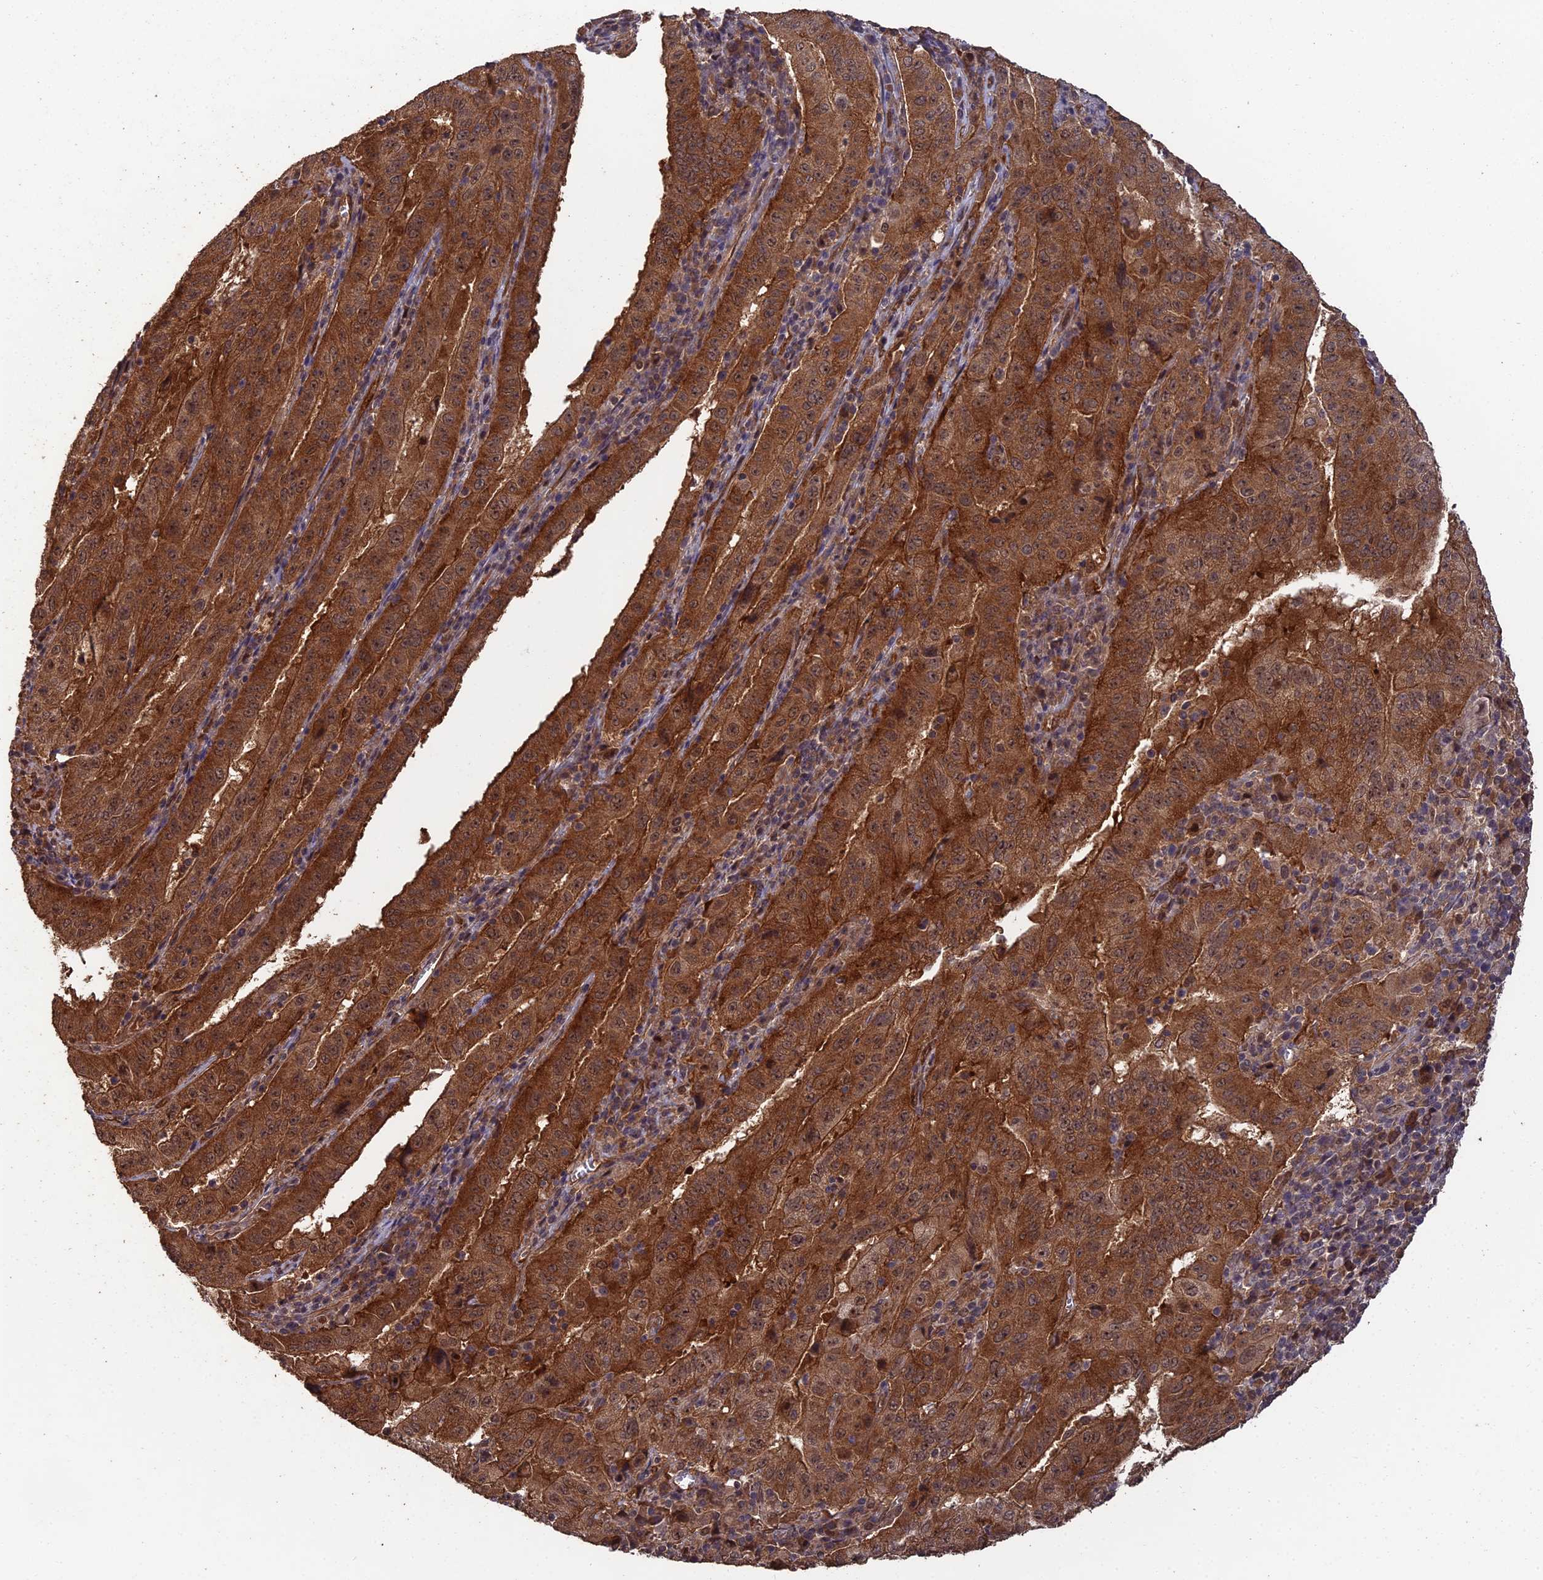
{"staining": {"intensity": "strong", "quantity": ">75%", "location": "cytoplasmic/membranous,nuclear"}, "tissue": "pancreatic cancer", "cell_type": "Tumor cells", "image_type": "cancer", "snomed": [{"axis": "morphology", "description": "Adenocarcinoma, NOS"}, {"axis": "topography", "description": "Pancreas"}], "caption": "This micrograph displays immunohistochemistry (IHC) staining of pancreatic adenocarcinoma, with high strong cytoplasmic/membranous and nuclear staining in approximately >75% of tumor cells.", "gene": "RALGAPA2", "patient": {"sex": "male", "age": 63}}